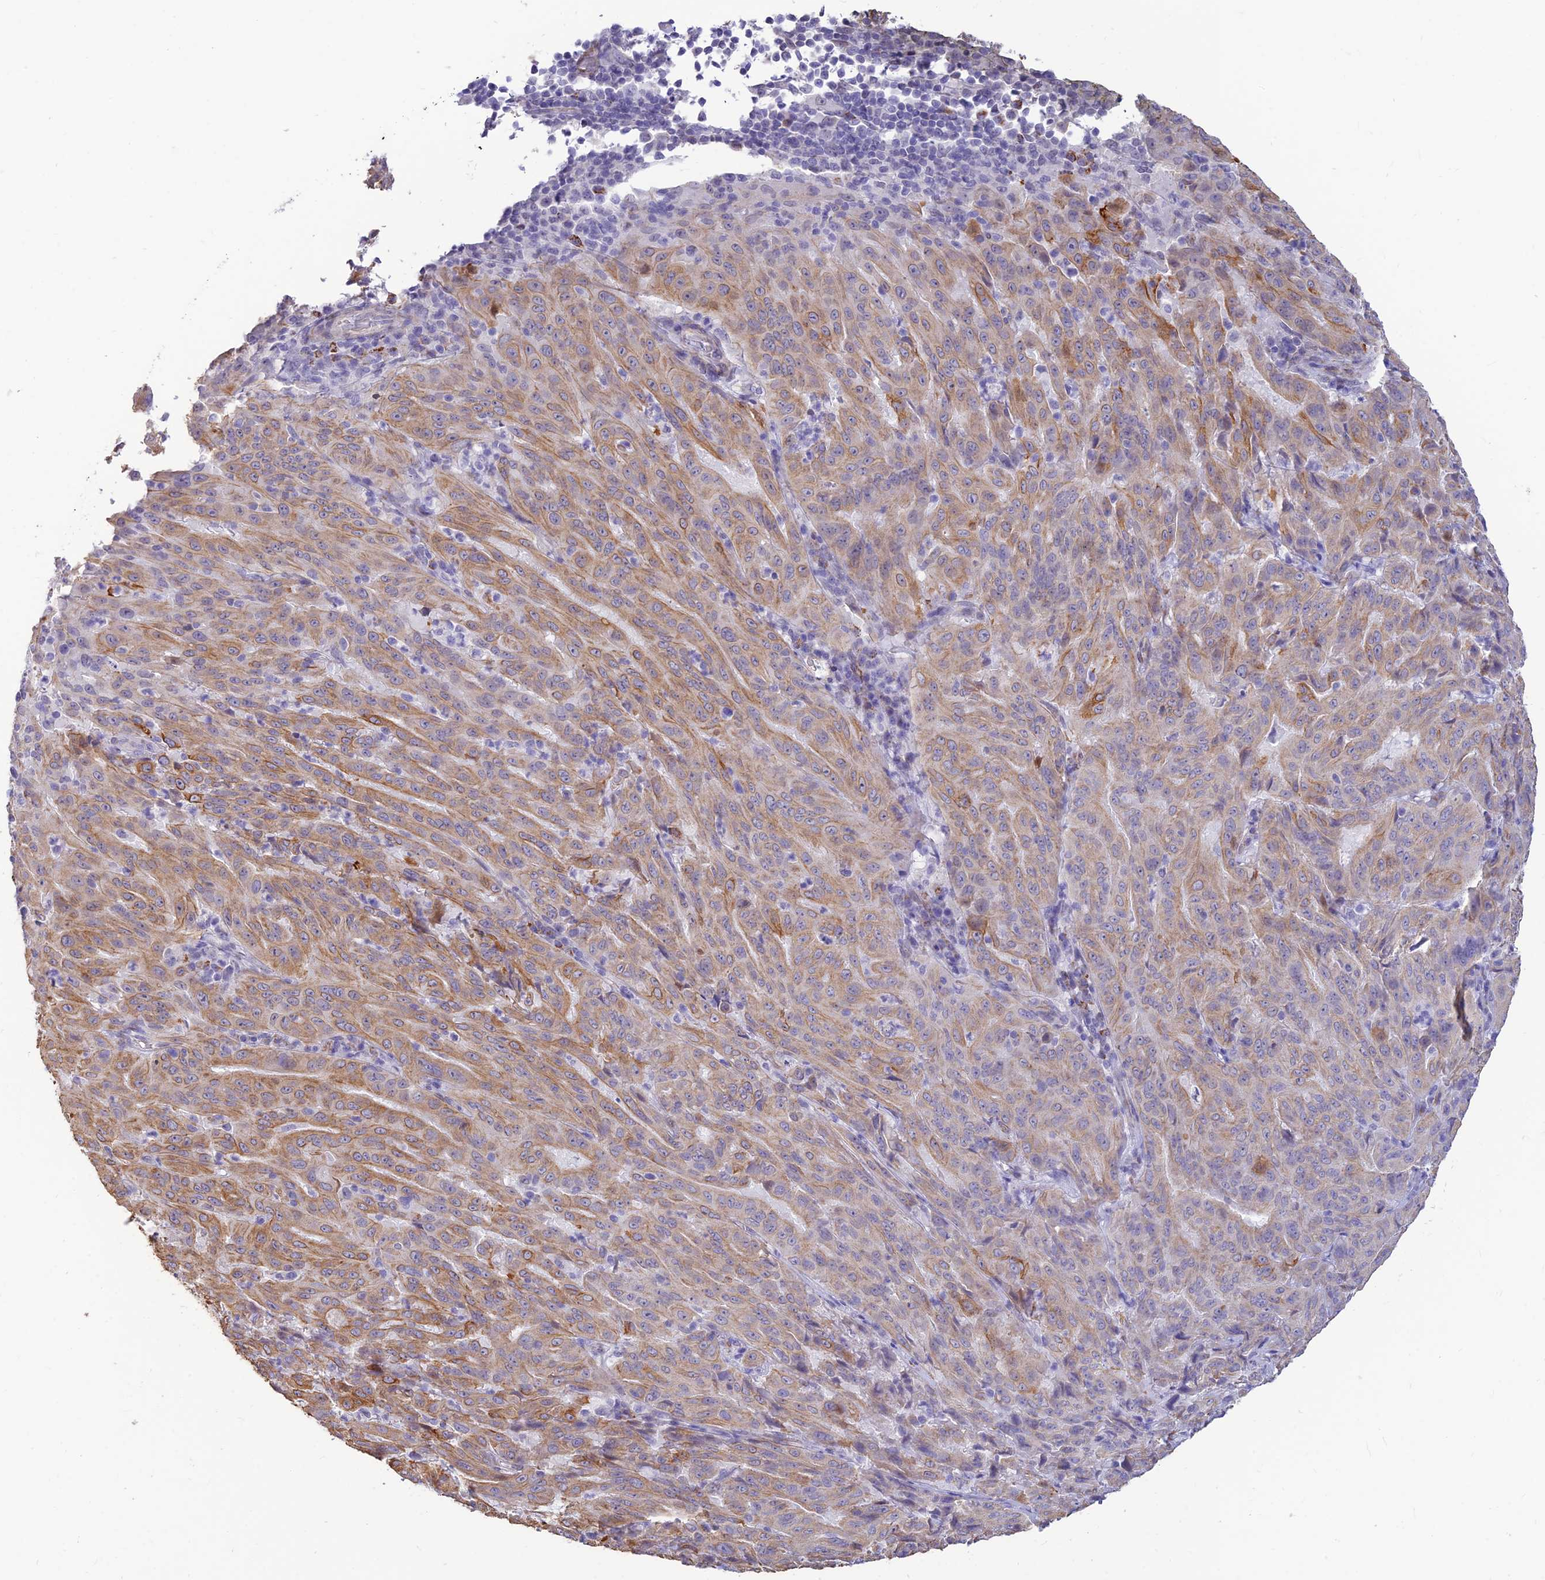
{"staining": {"intensity": "moderate", "quantity": "25%-75%", "location": "cytoplasmic/membranous"}, "tissue": "pancreatic cancer", "cell_type": "Tumor cells", "image_type": "cancer", "snomed": [{"axis": "morphology", "description": "Adenocarcinoma, NOS"}, {"axis": "topography", "description": "Pancreas"}], "caption": "Pancreatic cancer stained for a protein reveals moderate cytoplasmic/membranous positivity in tumor cells.", "gene": "ALDH1L2", "patient": {"sex": "male", "age": 63}}